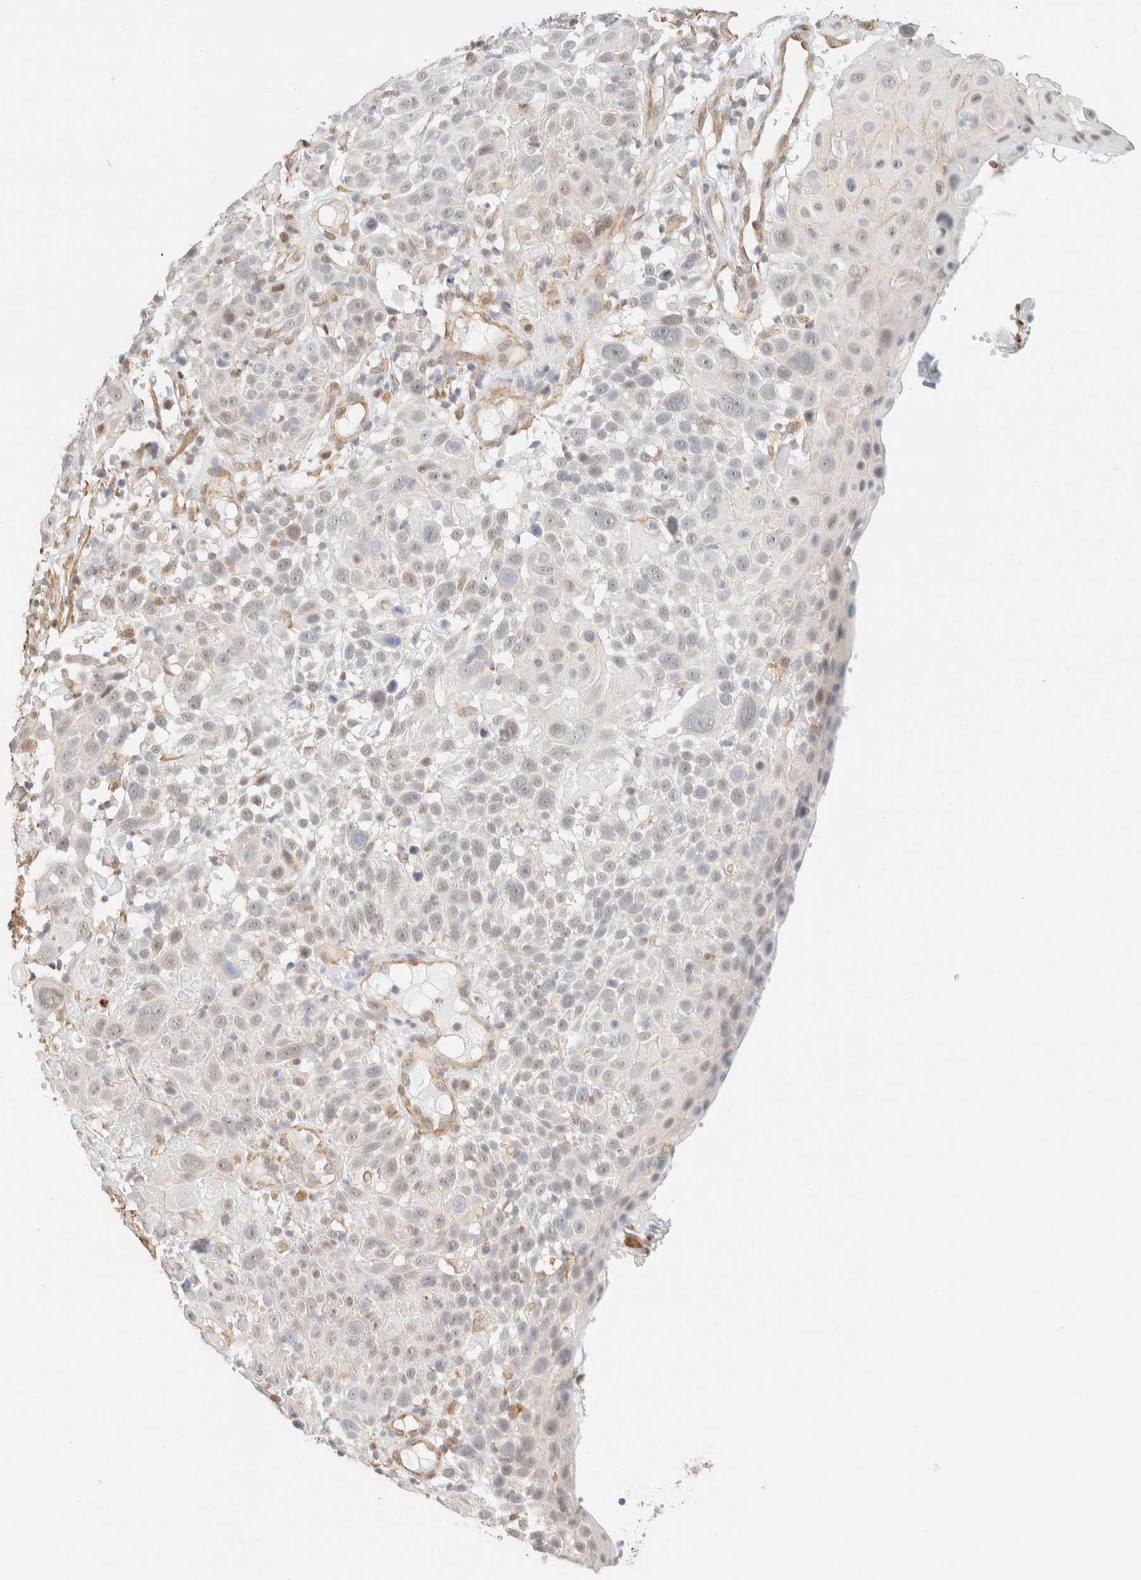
{"staining": {"intensity": "negative", "quantity": "none", "location": "none"}, "tissue": "cervical cancer", "cell_type": "Tumor cells", "image_type": "cancer", "snomed": [{"axis": "morphology", "description": "Squamous cell carcinoma, NOS"}, {"axis": "topography", "description": "Cervix"}], "caption": "This is an immunohistochemistry (IHC) micrograph of squamous cell carcinoma (cervical). There is no positivity in tumor cells.", "gene": "ARID5A", "patient": {"sex": "female", "age": 74}}